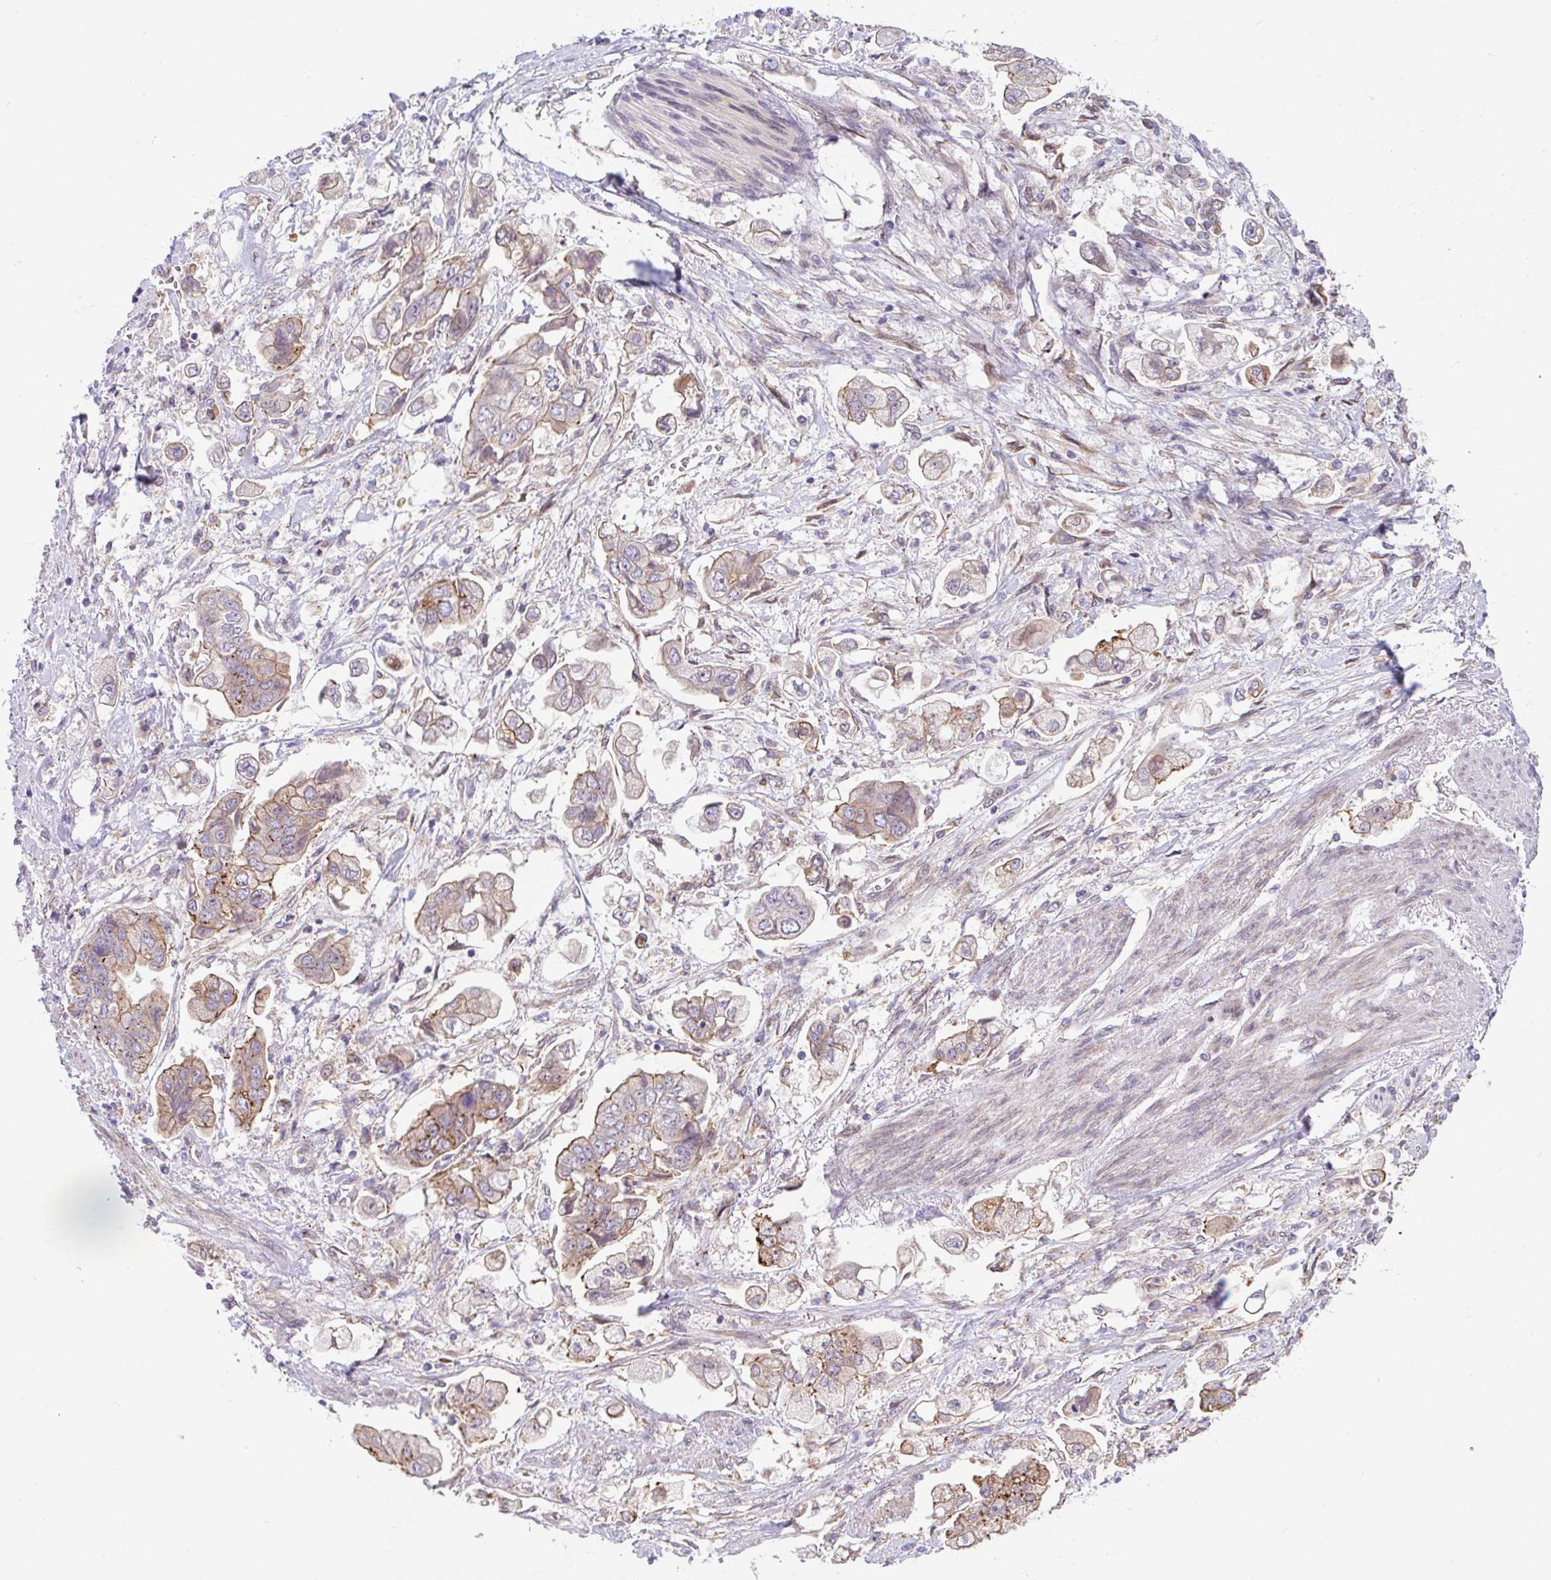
{"staining": {"intensity": "moderate", "quantity": "25%-75%", "location": "cytoplasmic/membranous"}, "tissue": "stomach cancer", "cell_type": "Tumor cells", "image_type": "cancer", "snomed": [{"axis": "morphology", "description": "Adenocarcinoma, NOS"}, {"axis": "topography", "description": "Stomach"}], "caption": "The micrograph displays immunohistochemical staining of stomach cancer. There is moderate cytoplasmic/membranous positivity is identified in approximately 25%-75% of tumor cells.", "gene": "ZBED3", "patient": {"sex": "male", "age": 62}}